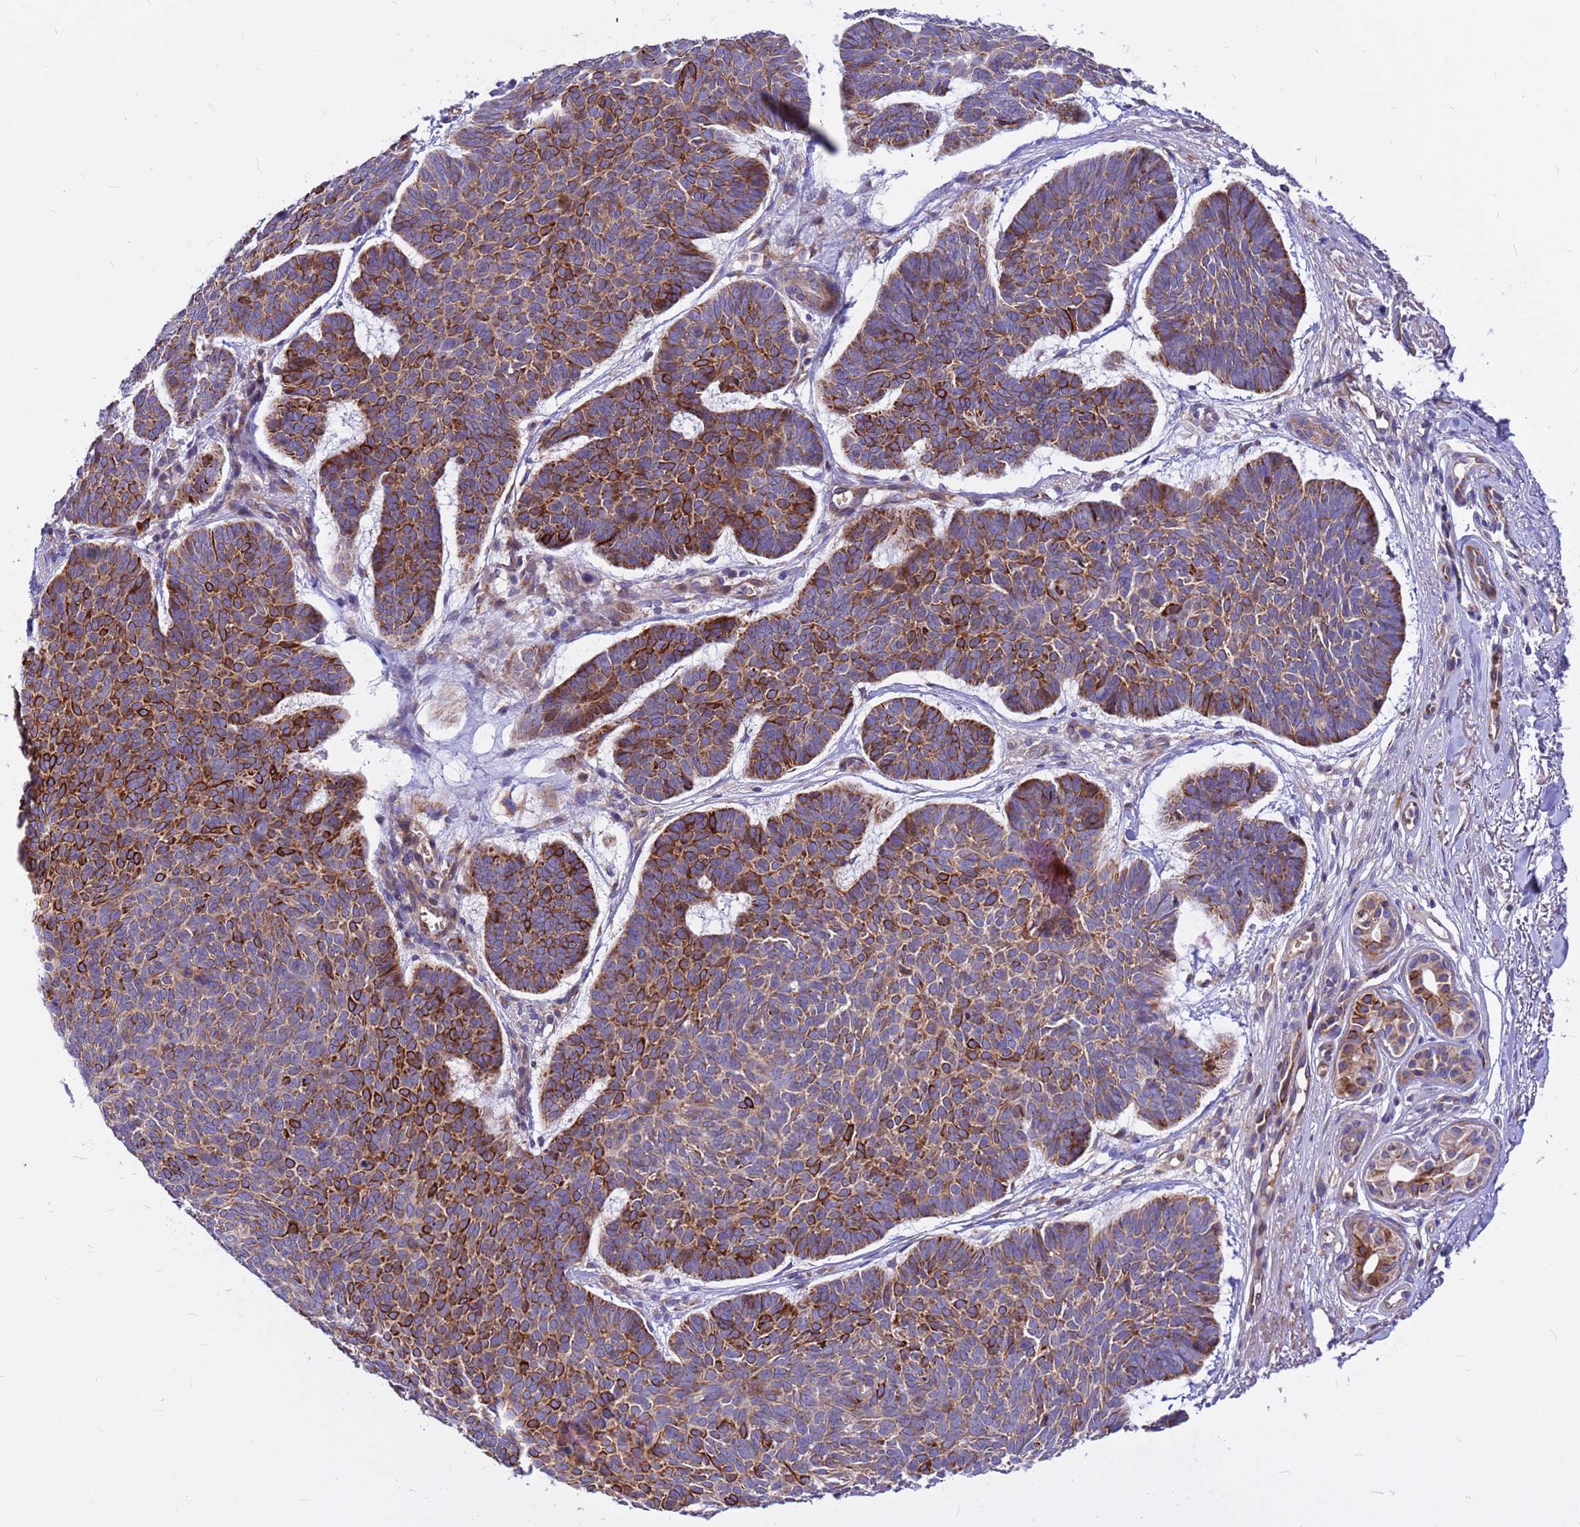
{"staining": {"intensity": "strong", "quantity": ">75%", "location": "cytoplasmic/membranous"}, "tissue": "skin cancer", "cell_type": "Tumor cells", "image_type": "cancer", "snomed": [{"axis": "morphology", "description": "Basal cell carcinoma"}, {"axis": "topography", "description": "Skin"}], "caption": "IHC photomicrograph of human skin cancer stained for a protein (brown), which shows high levels of strong cytoplasmic/membranous expression in about >75% of tumor cells.", "gene": "ZNF669", "patient": {"sex": "female", "age": 74}}